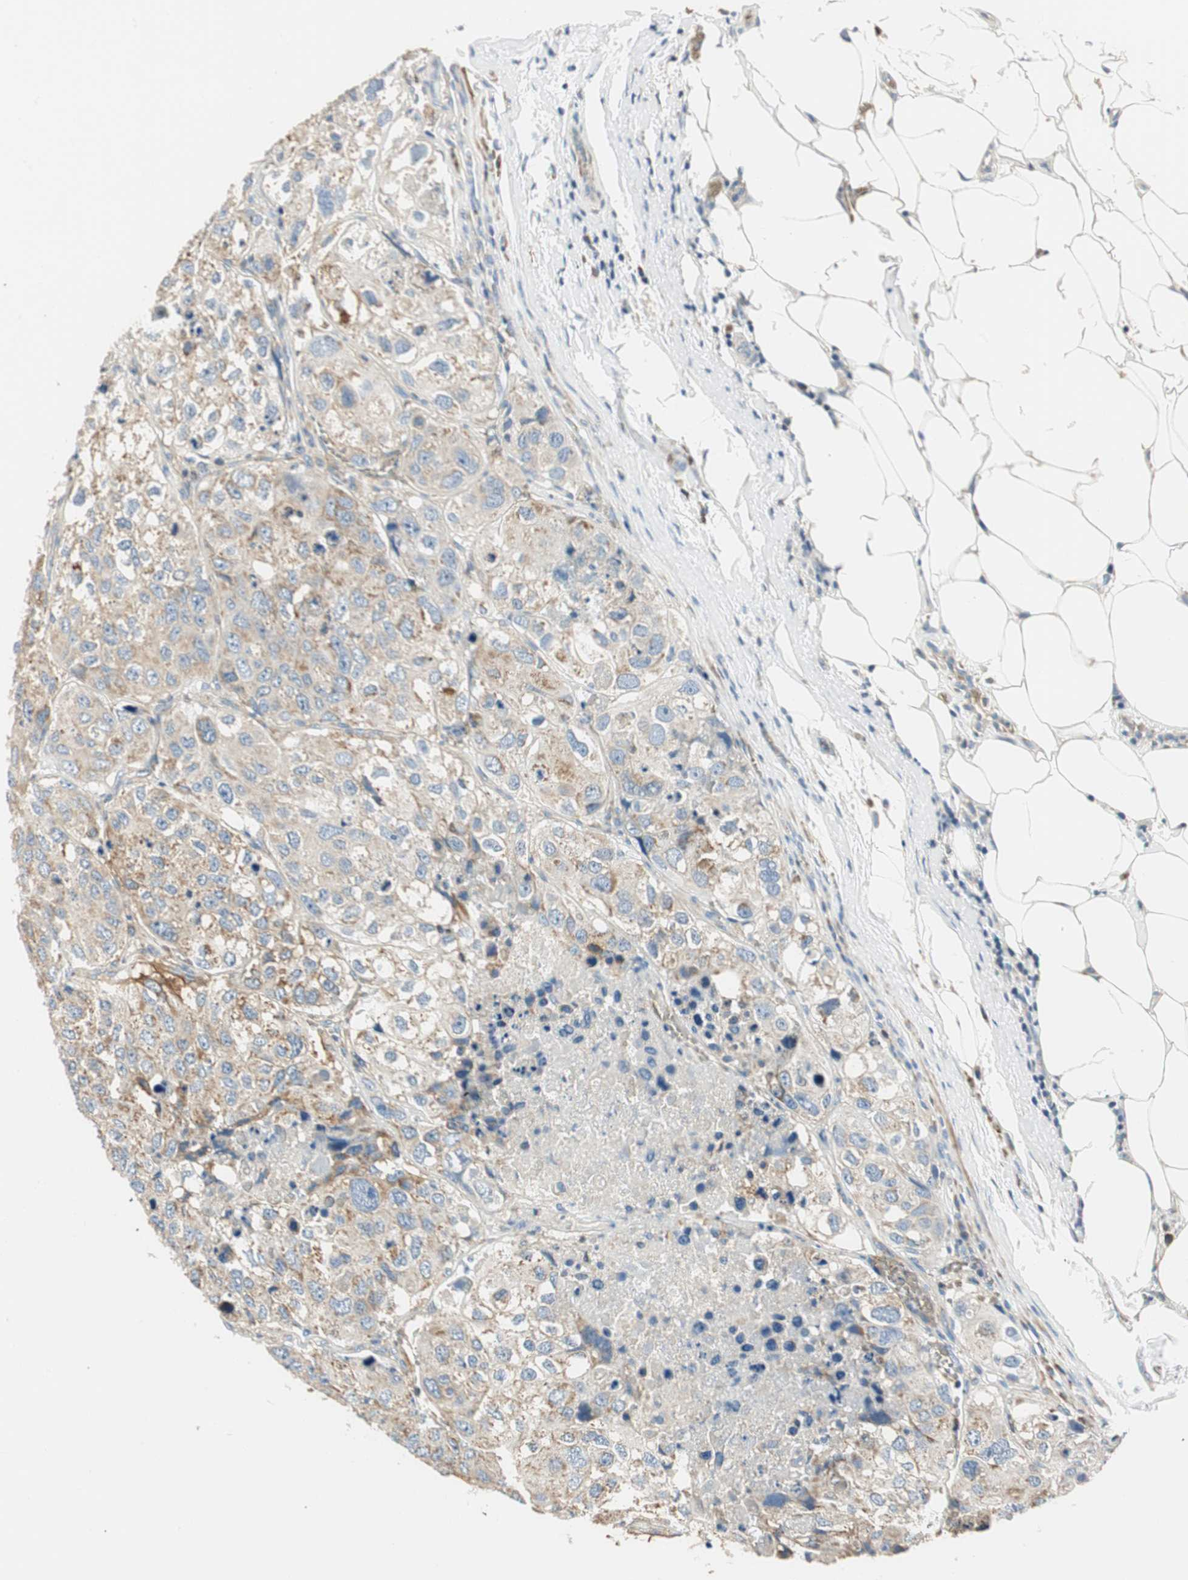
{"staining": {"intensity": "moderate", "quantity": ">75%", "location": "cytoplasmic/membranous"}, "tissue": "urothelial cancer", "cell_type": "Tumor cells", "image_type": "cancer", "snomed": [{"axis": "morphology", "description": "Urothelial carcinoma, High grade"}, {"axis": "topography", "description": "Lymph node"}, {"axis": "topography", "description": "Urinary bladder"}], "caption": "Human urothelial carcinoma (high-grade) stained for a protein (brown) reveals moderate cytoplasmic/membranous positive positivity in about >75% of tumor cells.", "gene": "RORB", "patient": {"sex": "male", "age": 51}}